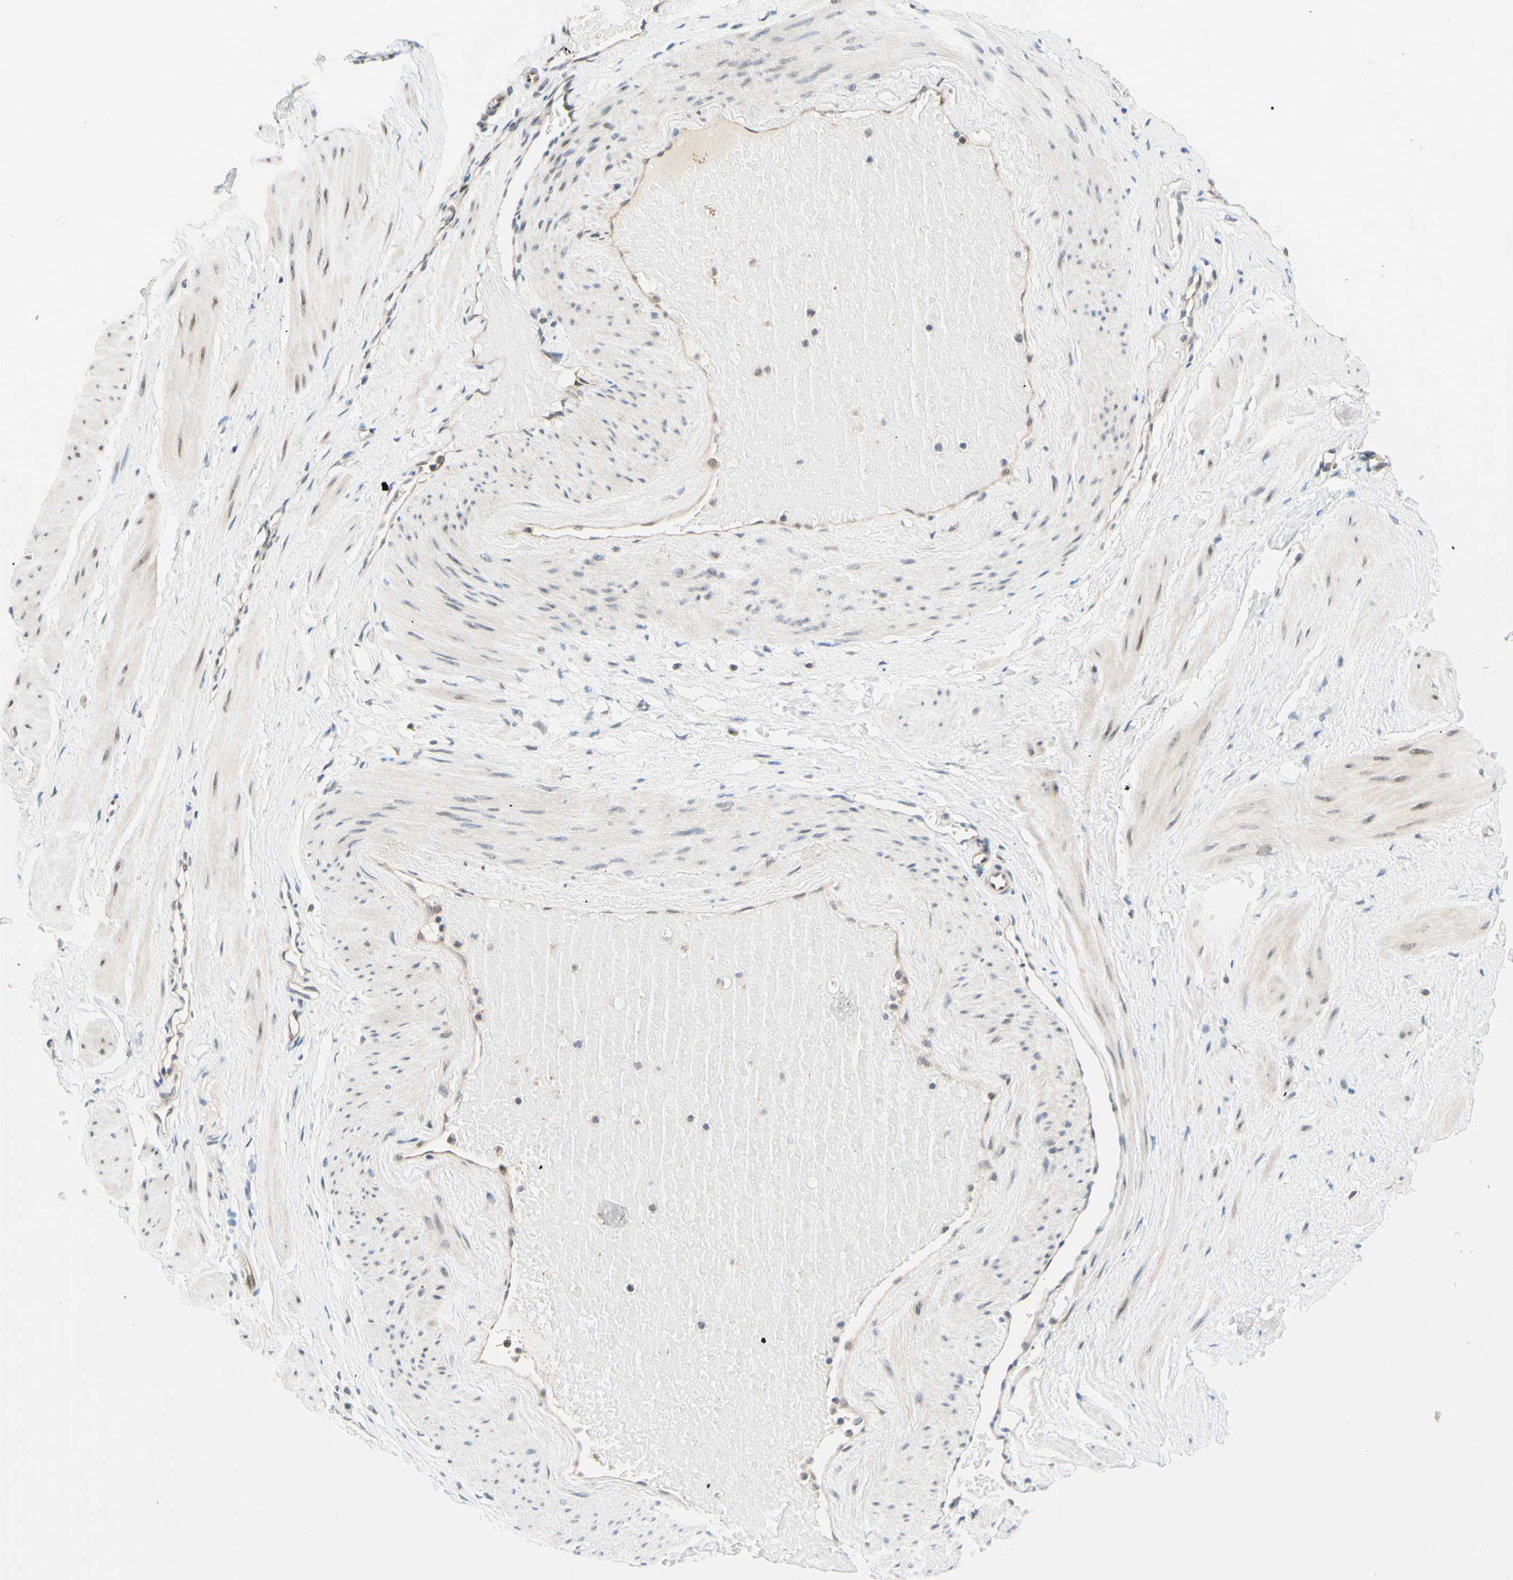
{"staining": {"intensity": "negative", "quantity": "none", "location": "none"}, "tissue": "adipose tissue", "cell_type": "Adipocytes", "image_type": "normal", "snomed": [{"axis": "morphology", "description": "Normal tissue, NOS"}, {"axis": "topography", "description": "Soft tissue"}, {"axis": "topography", "description": "Vascular tissue"}], "caption": "There is no significant positivity in adipocytes of adipose tissue.", "gene": "C2CD2L", "patient": {"sex": "female", "age": 35}}